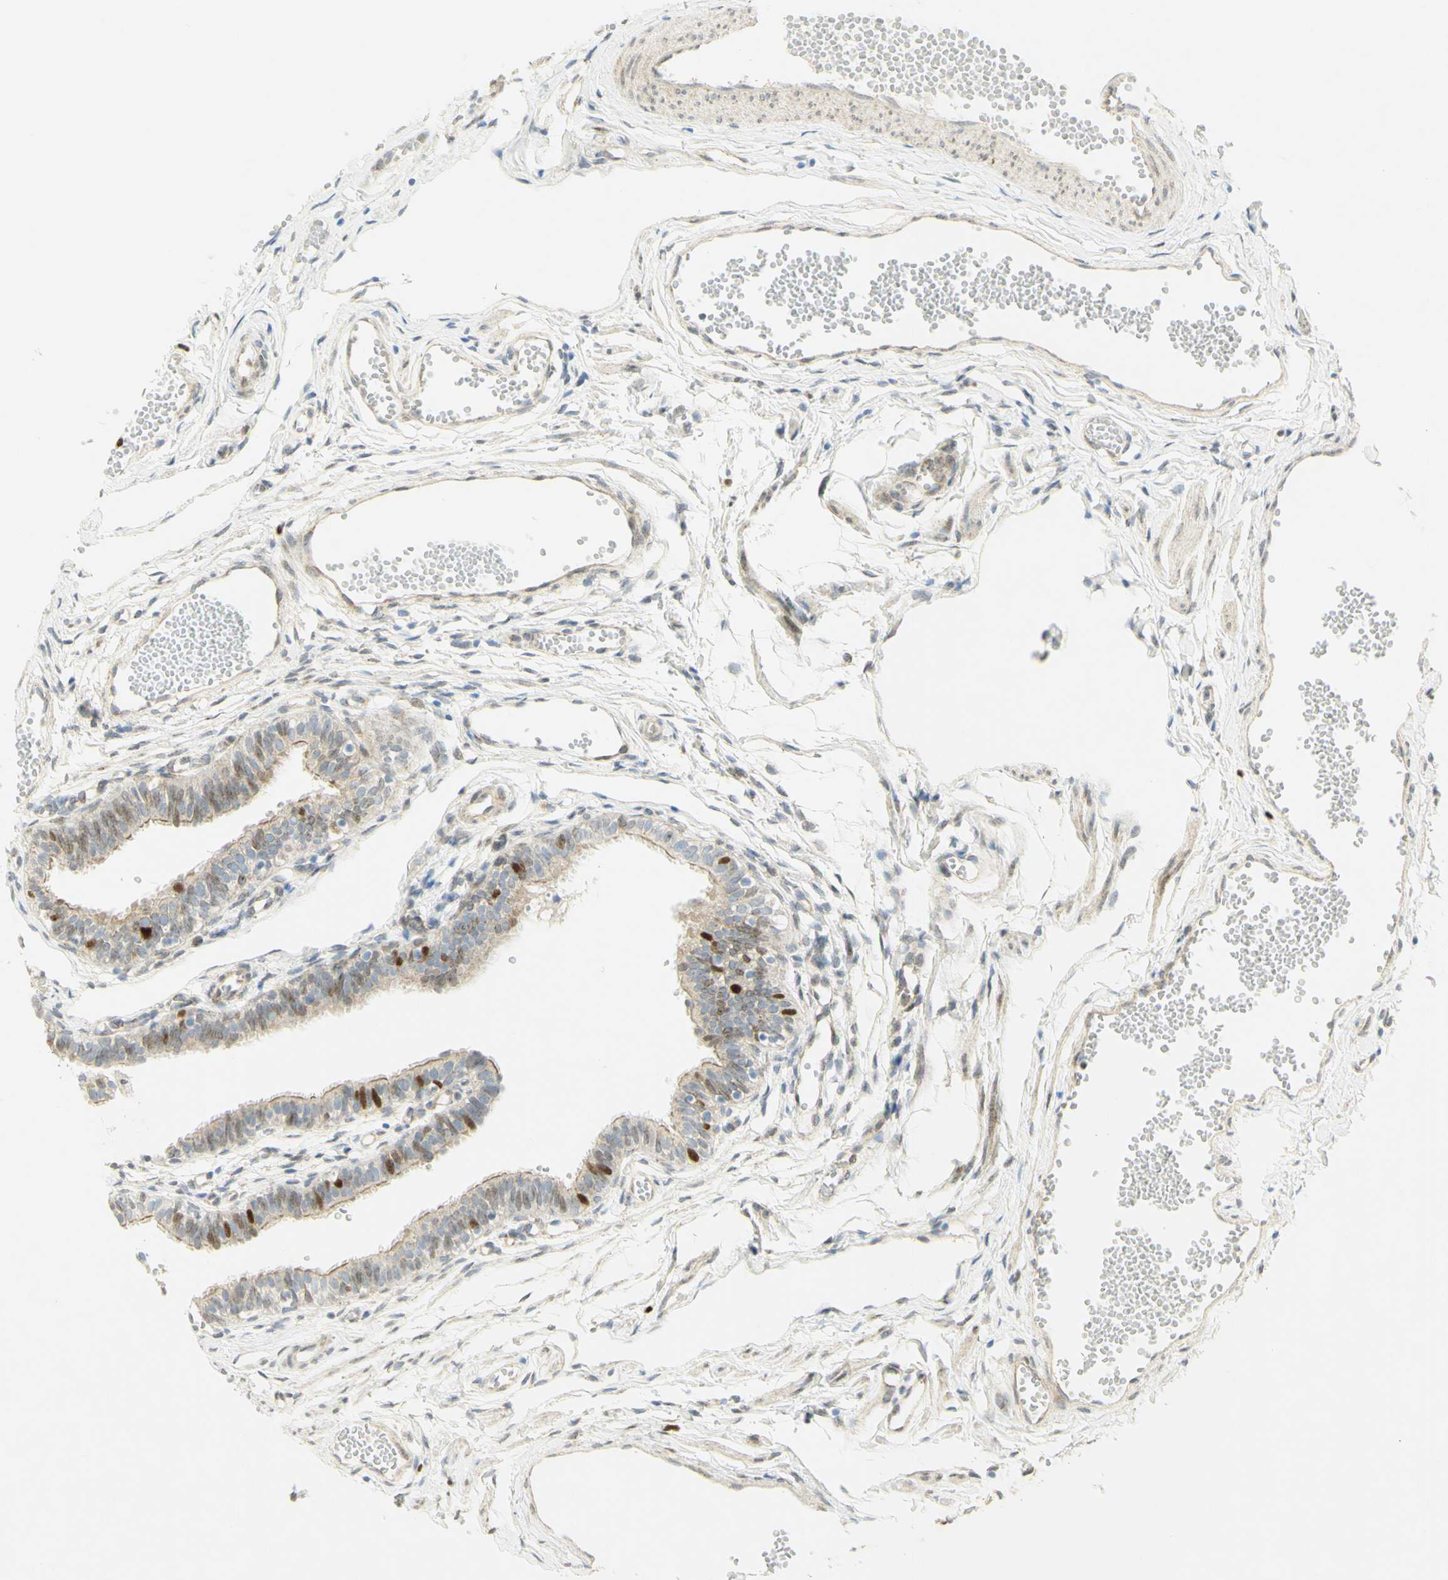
{"staining": {"intensity": "strong", "quantity": "<25%", "location": "nuclear"}, "tissue": "fallopian tube", "cell_type": "Glandular cells", "image_type": "normal", "snomed": [{"axis": "morphology", "description": "Normal tissue, NOS"}, {"axis": "topography", "description": "Fallopian tube"}, {"axis": "topography", "description": "Placenta"}], "caption": "Immunohistochemistry (IHC) (DAB (3,3'-diaminobenzidine)) staining of normal fallopian tube reveals strong nuclear protein positivity in about <25% of glandular cells. The staining was performed using DAB (3,3'-diaminobenzidine), with brown indicating positive protein expression. Nuclei are stained blue with hematoxylin.", "gene": "E2F1", "patient": {"sex": "female", "age": 34}}